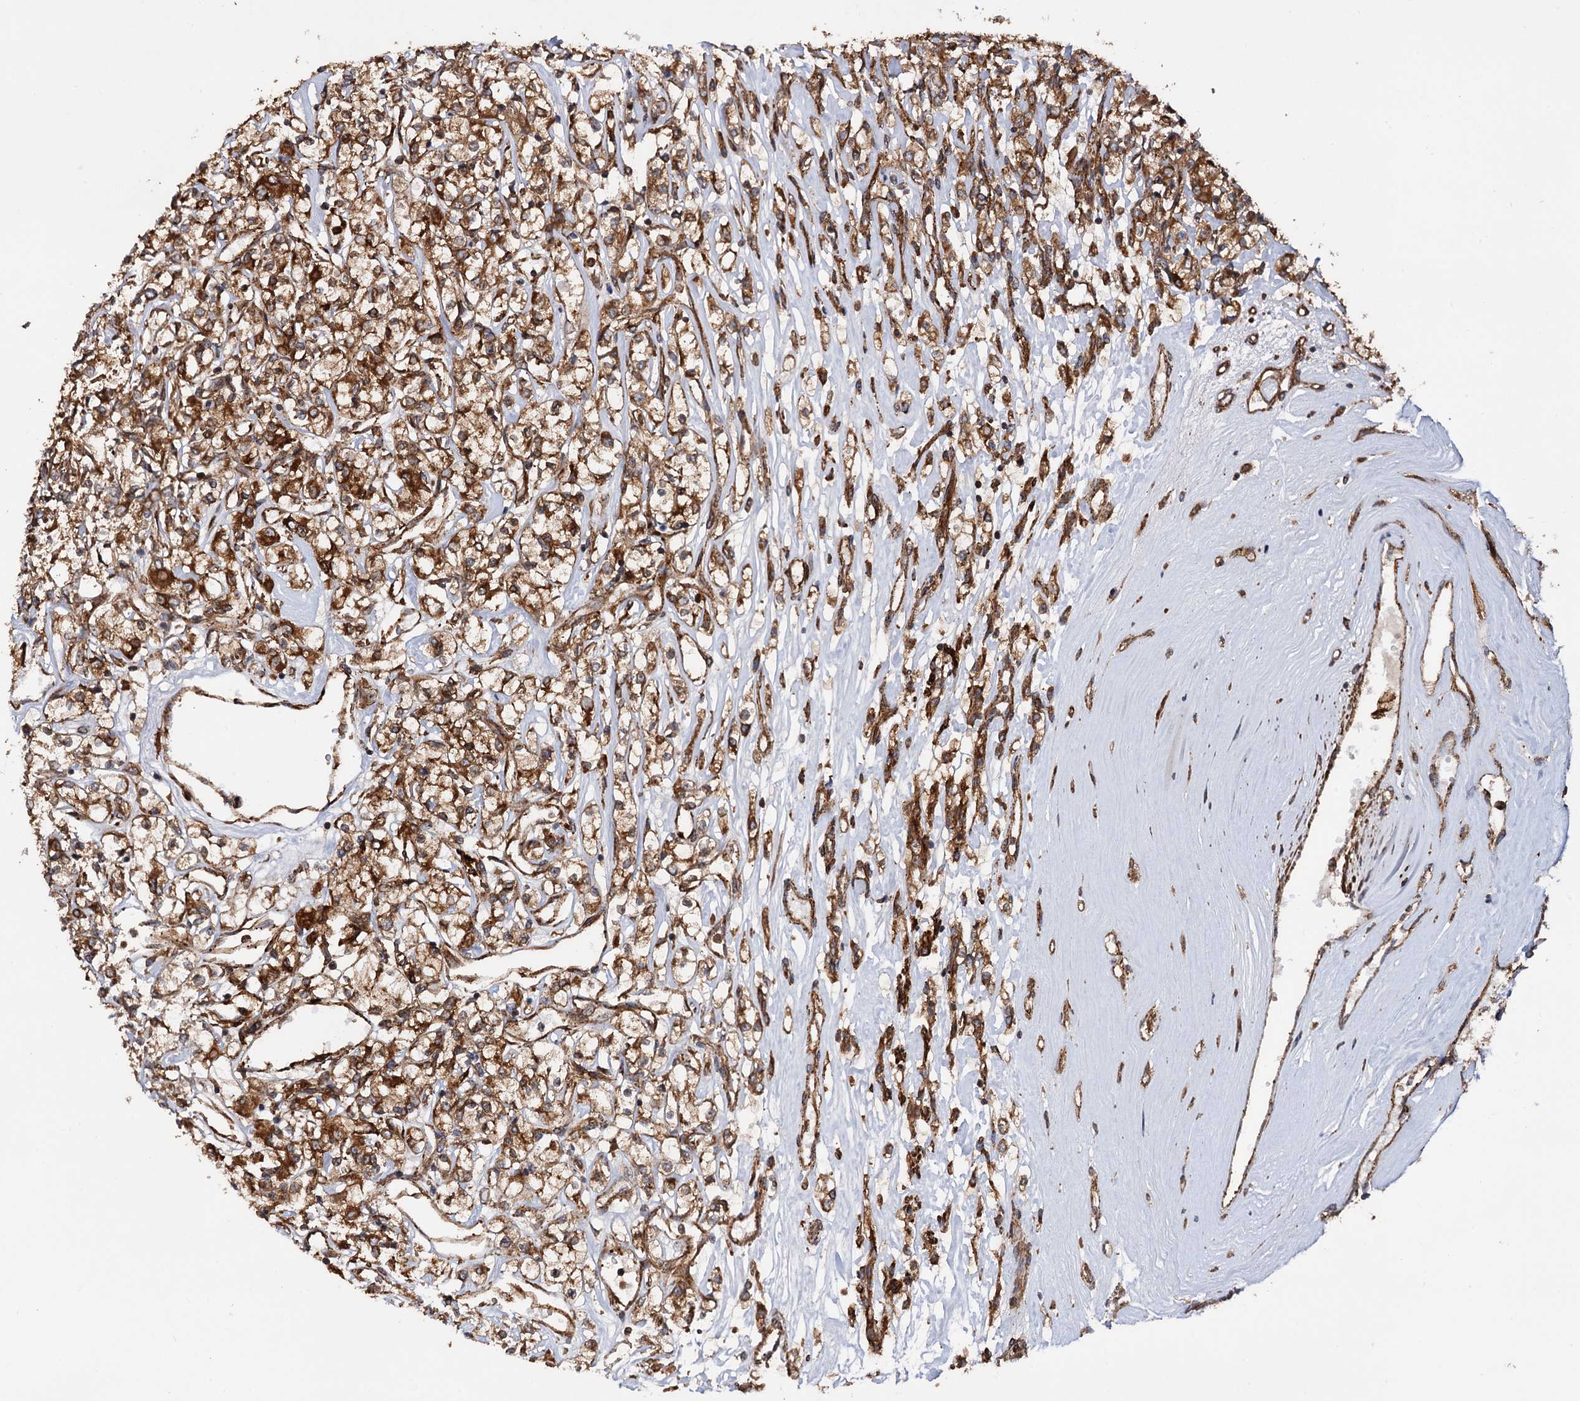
{"staining": {"intensity": "strong", "quantity": ">75%", "location": "cytoplasmic/membranous"}, "tissue": "renal cancer", "cell_type": "Tumor cells", "image_type": "cancer", "snomed": [{"axis": "morphology", "description": "Adenocarcinoma, NOS"}, {"axis": "topography", "description": "Kidney"}], "caption": "Strong cytoplasmic/membranous positivity is present in approximately >75% of tumor cells in adenocarcinoma (renal).", "gene": "ATP8B4", "patient": {"sex": "female", "age": 59}}